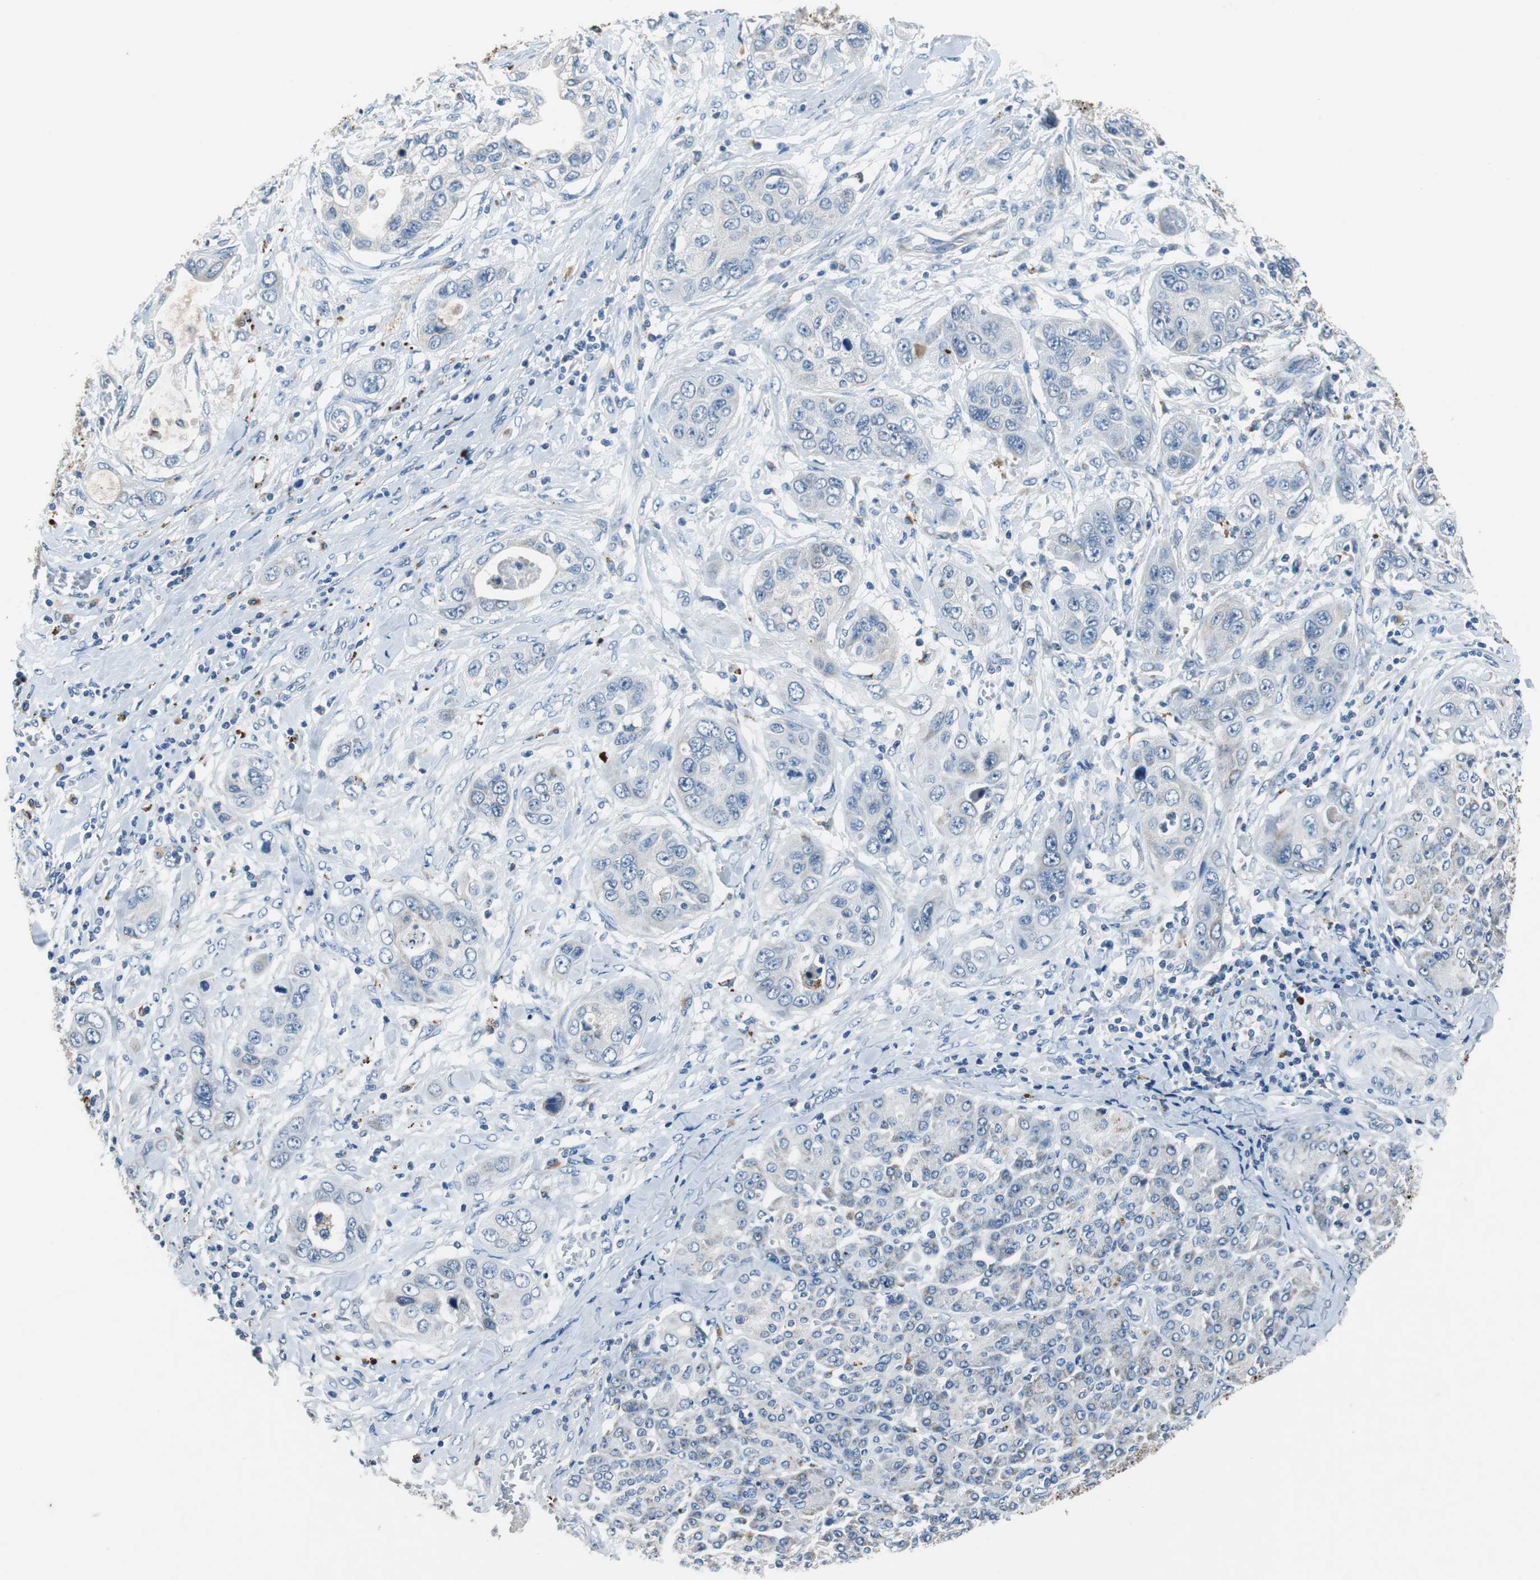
{"staining": {"intensity": "negative", "quantity": "none", "location": "none"}, "tissue": "pancreatic cancer", "cell_type": "Tumor cells", "image_type": "cancer", "snomed": [{"axis": "morphology", "description": "Adenocarcinoma, NOS"}, {"axis": "topography", "description": "Pancreas"}], "caption": "Protein analysis of pancreatic adenocarcinoma demonstrates no significant staining in tumor cells. (IHC, brightfield microscopy, high magnification).", "gene": "NLGN1", "patient": {"sex": "female", "age": 70}}